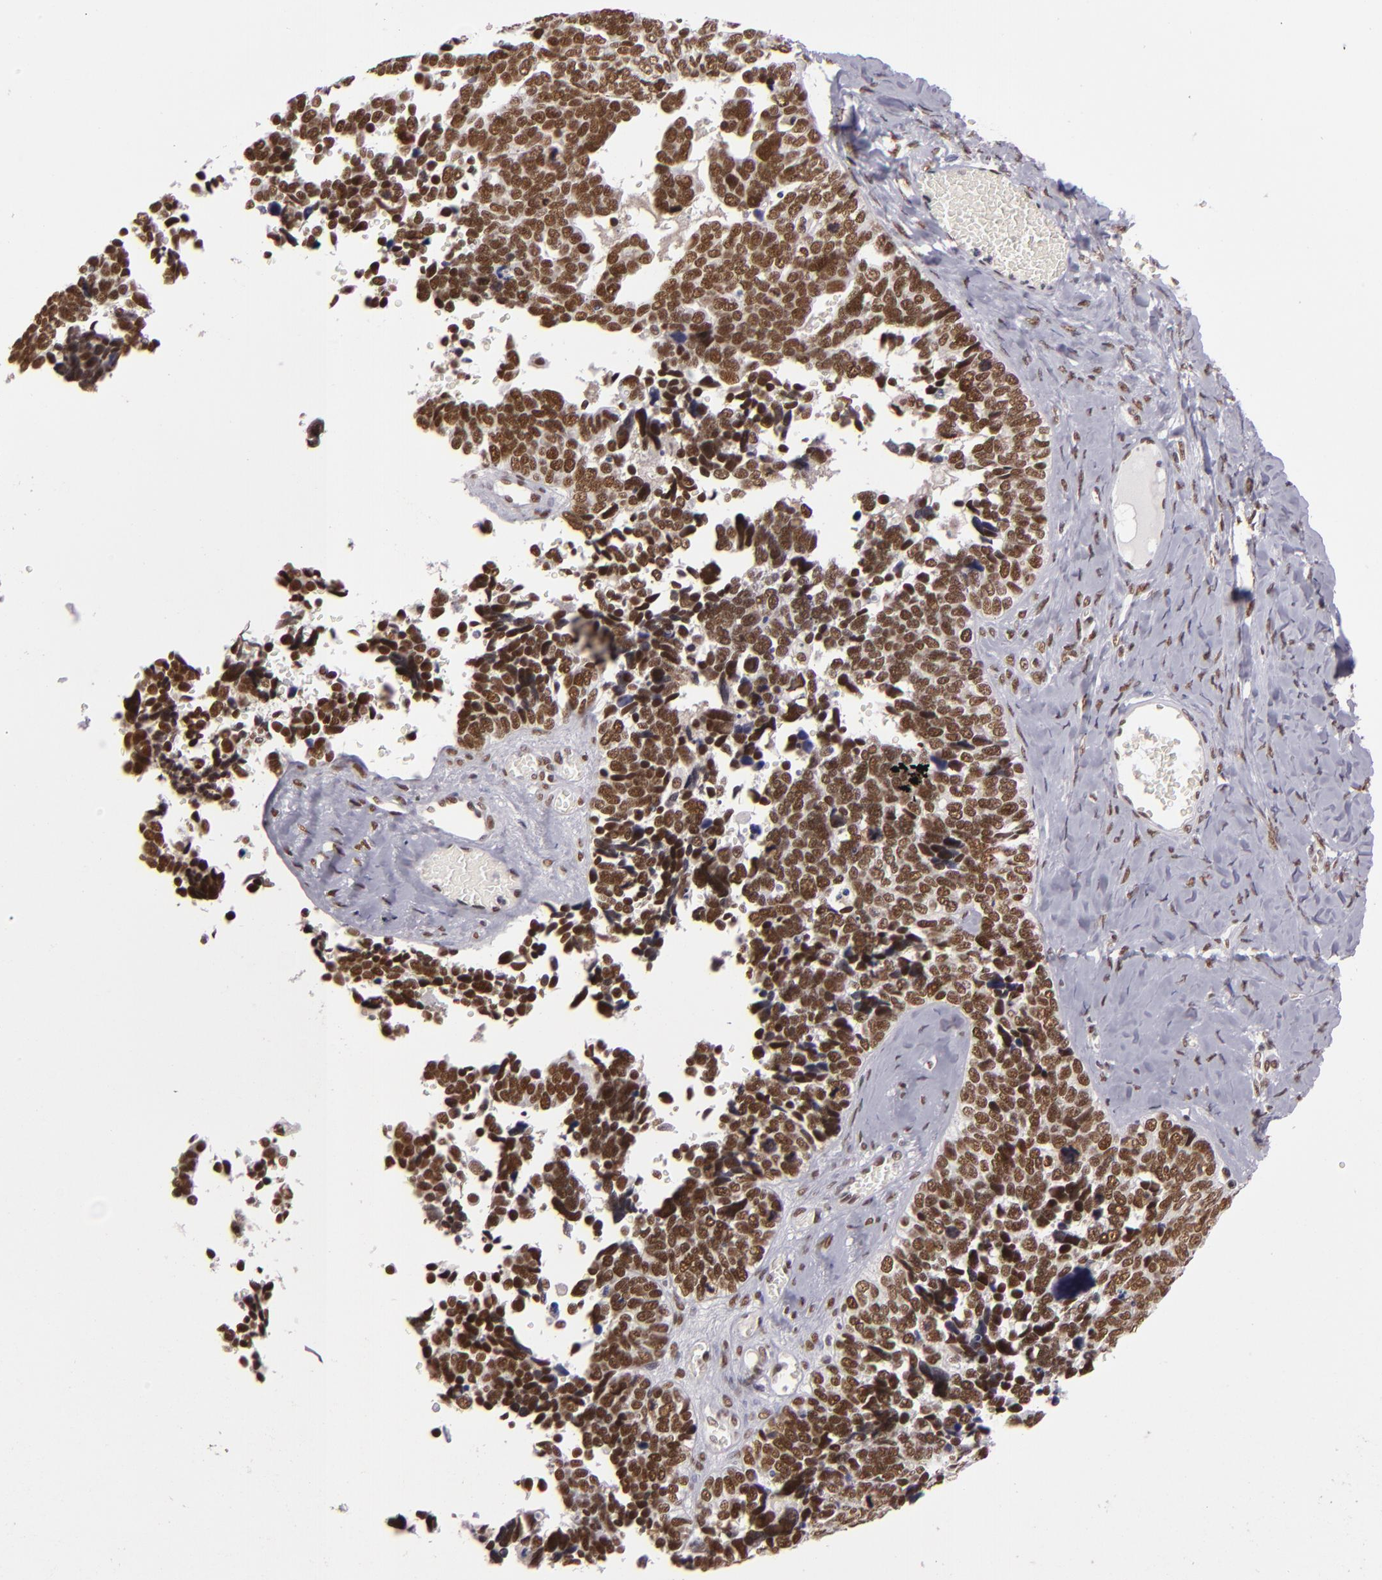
{"staining": {"intensity": "strong", "quantity": ">75%", "location": "nuclear"}, "tissue": "ovarian cancer", "cell_type": "Tumor cells", "image_type": "cancer", "snomed": [{"axis": "morphology", "description": "Cystadenocarcinoma, serous, NOS"}, {"axis": "topography", "description": "Ovary"}], "caption": "The image exhibits a brown stain indicating the presence of a protein in the nuclear of tumor cells in ovarian cancer. Nuclei are stained in blue.", "gene": "BRD8", "patient": {"sex": "female", "age": 77}}